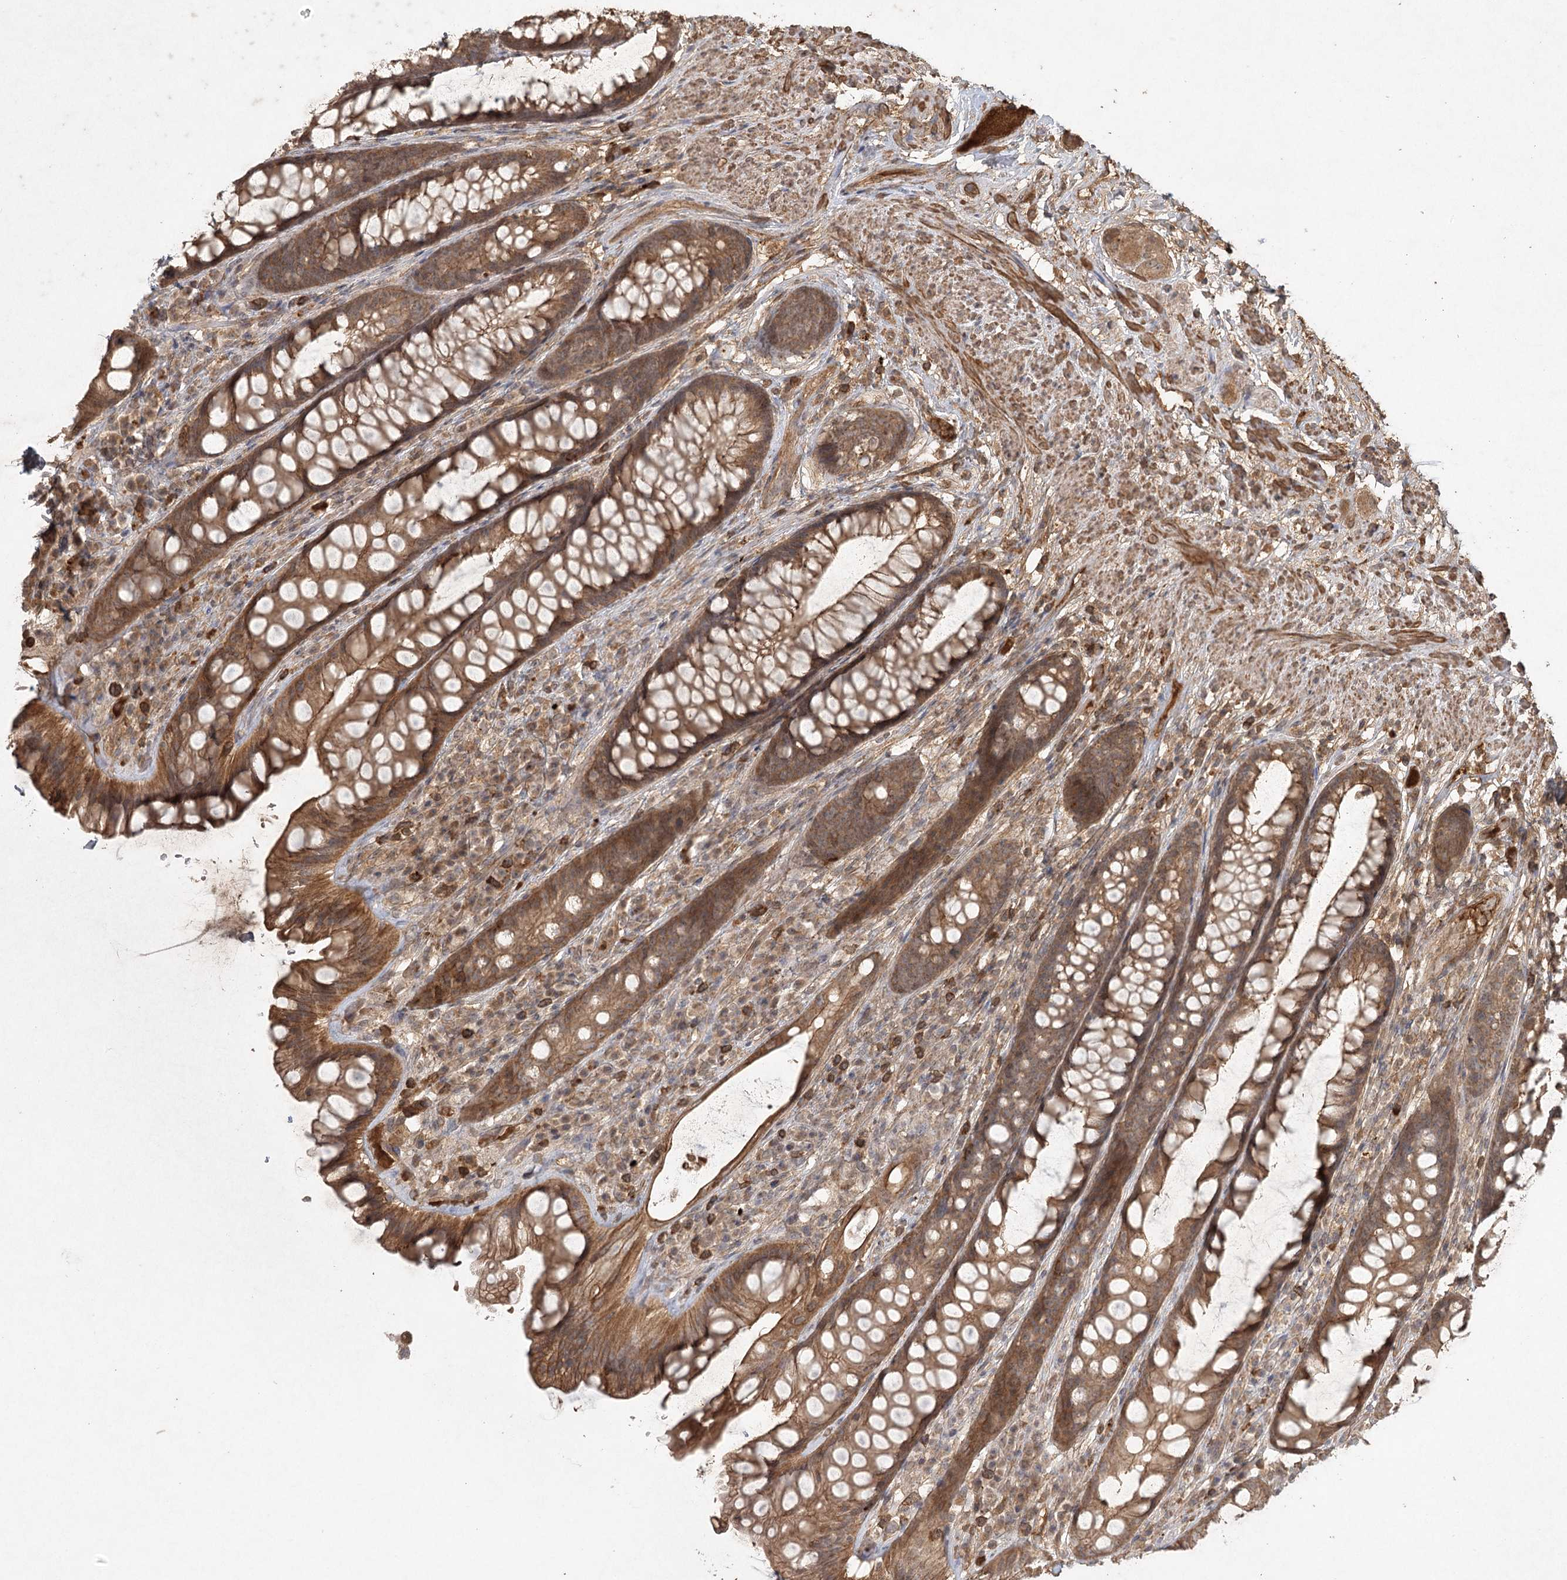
{"staining": {"intensity": "moderate", "quantity": ">75%", "location": "cytoplasmic/membranous"}, "tissue": "rectum", "cell_type": "Glandular cells", "image_type": "normal", "snomed": [{"axis": "morphology", "description": "Normal tissue, NOS"}, {"axis": "topography", "description": "Rectum"}], "caption": "This histopathology image demonstrates IHC staining of normal human rectum, with medium moderate cytoplasmic/membranous positivity in approximately >75% of glandular cells.", "gene": "ARL13A", "patient": {"sex": "male", "age": 74}}